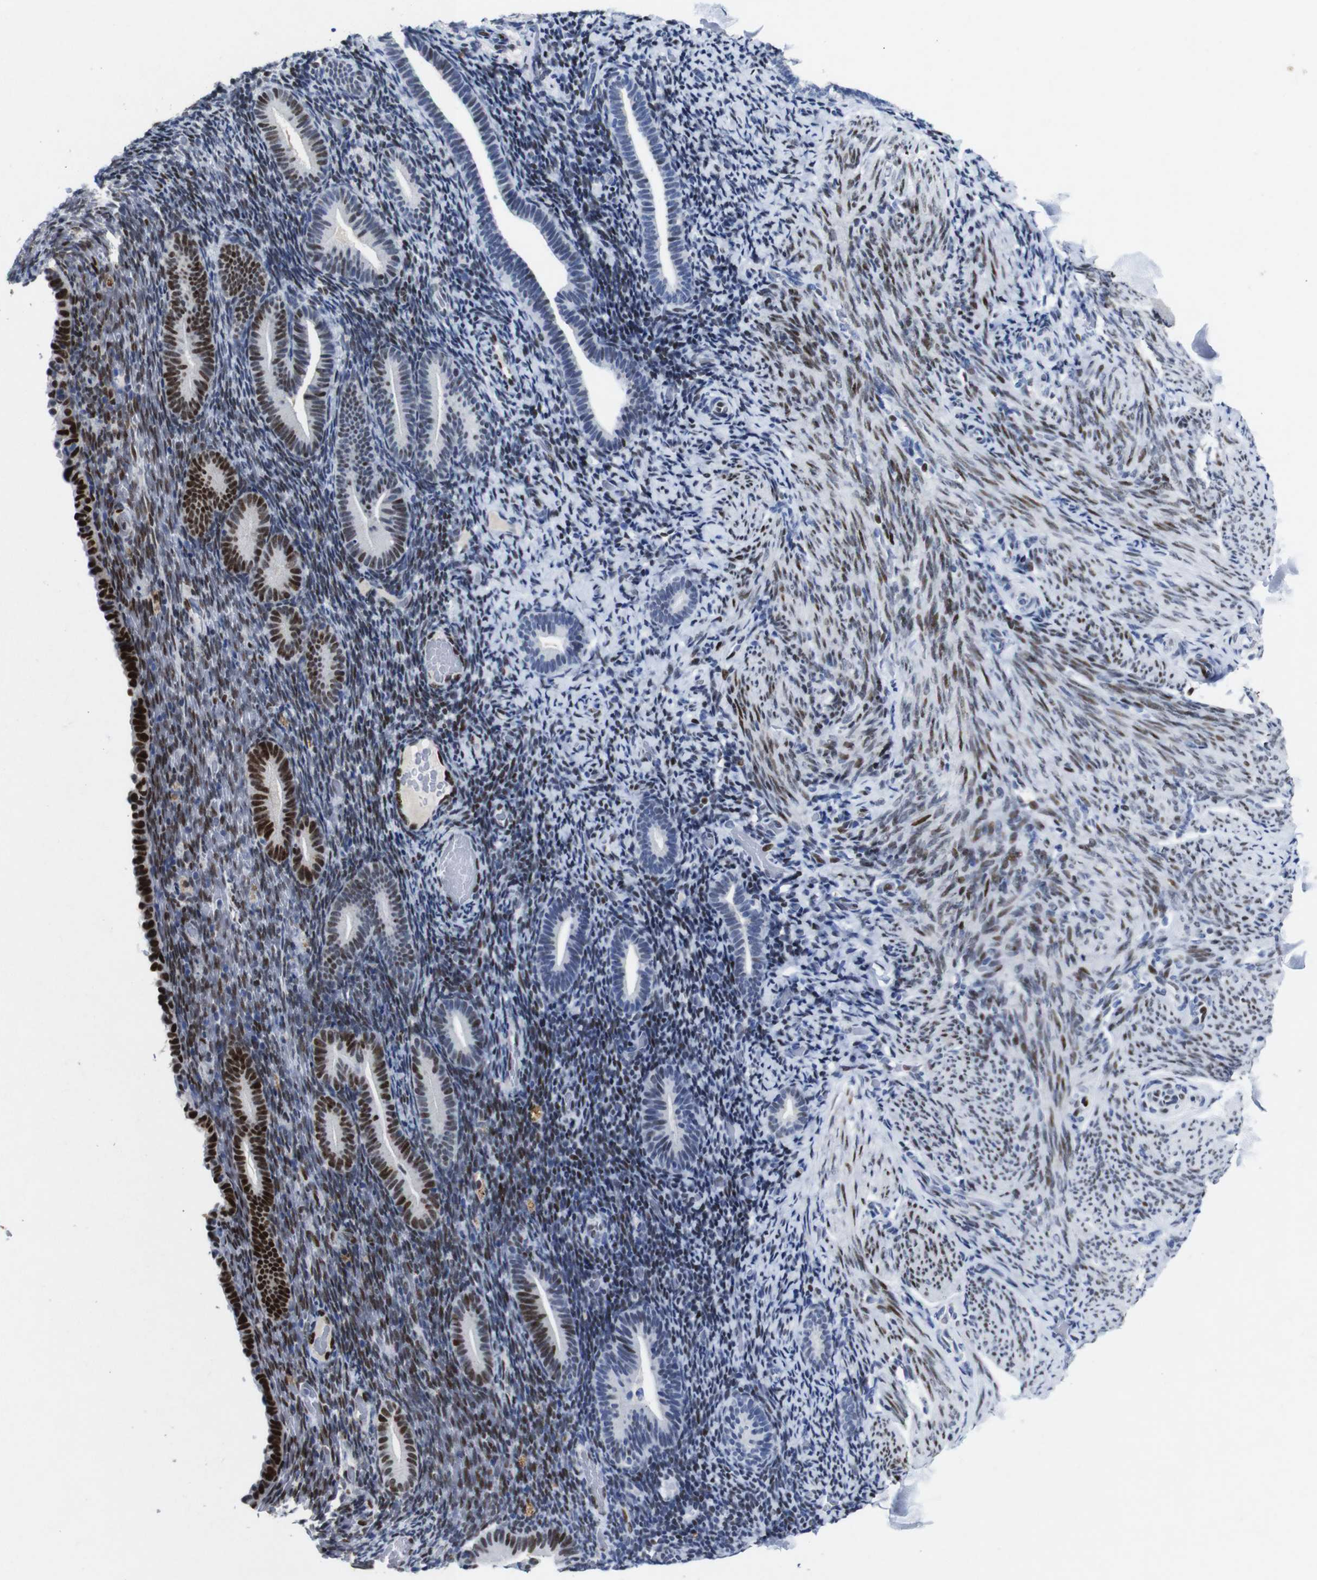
{"staining": {"intensity": "moderate", "quantity": "25%-75%", "location": "nuclear"}, "tissue": "endometrium", "cell_type": "Cells in endometrial stroma", "image_type": "normal", "snomed": [{"axis": "morphology", "description": "Normal tissue, NOS"}, {"axis": "topography", "description": "Endometrium"}], "caption": "Immunohistochemistry photomicrograph of unremarkable endometrium: endometrium stained using IHC displays medium levels of moderate protein expression localized specifically in the nuclear of cells in endometrial stroma, appearing as a nuclear brown color.", "gene": "FOSL2", "patient": {"sex": "female", "age": 51}}